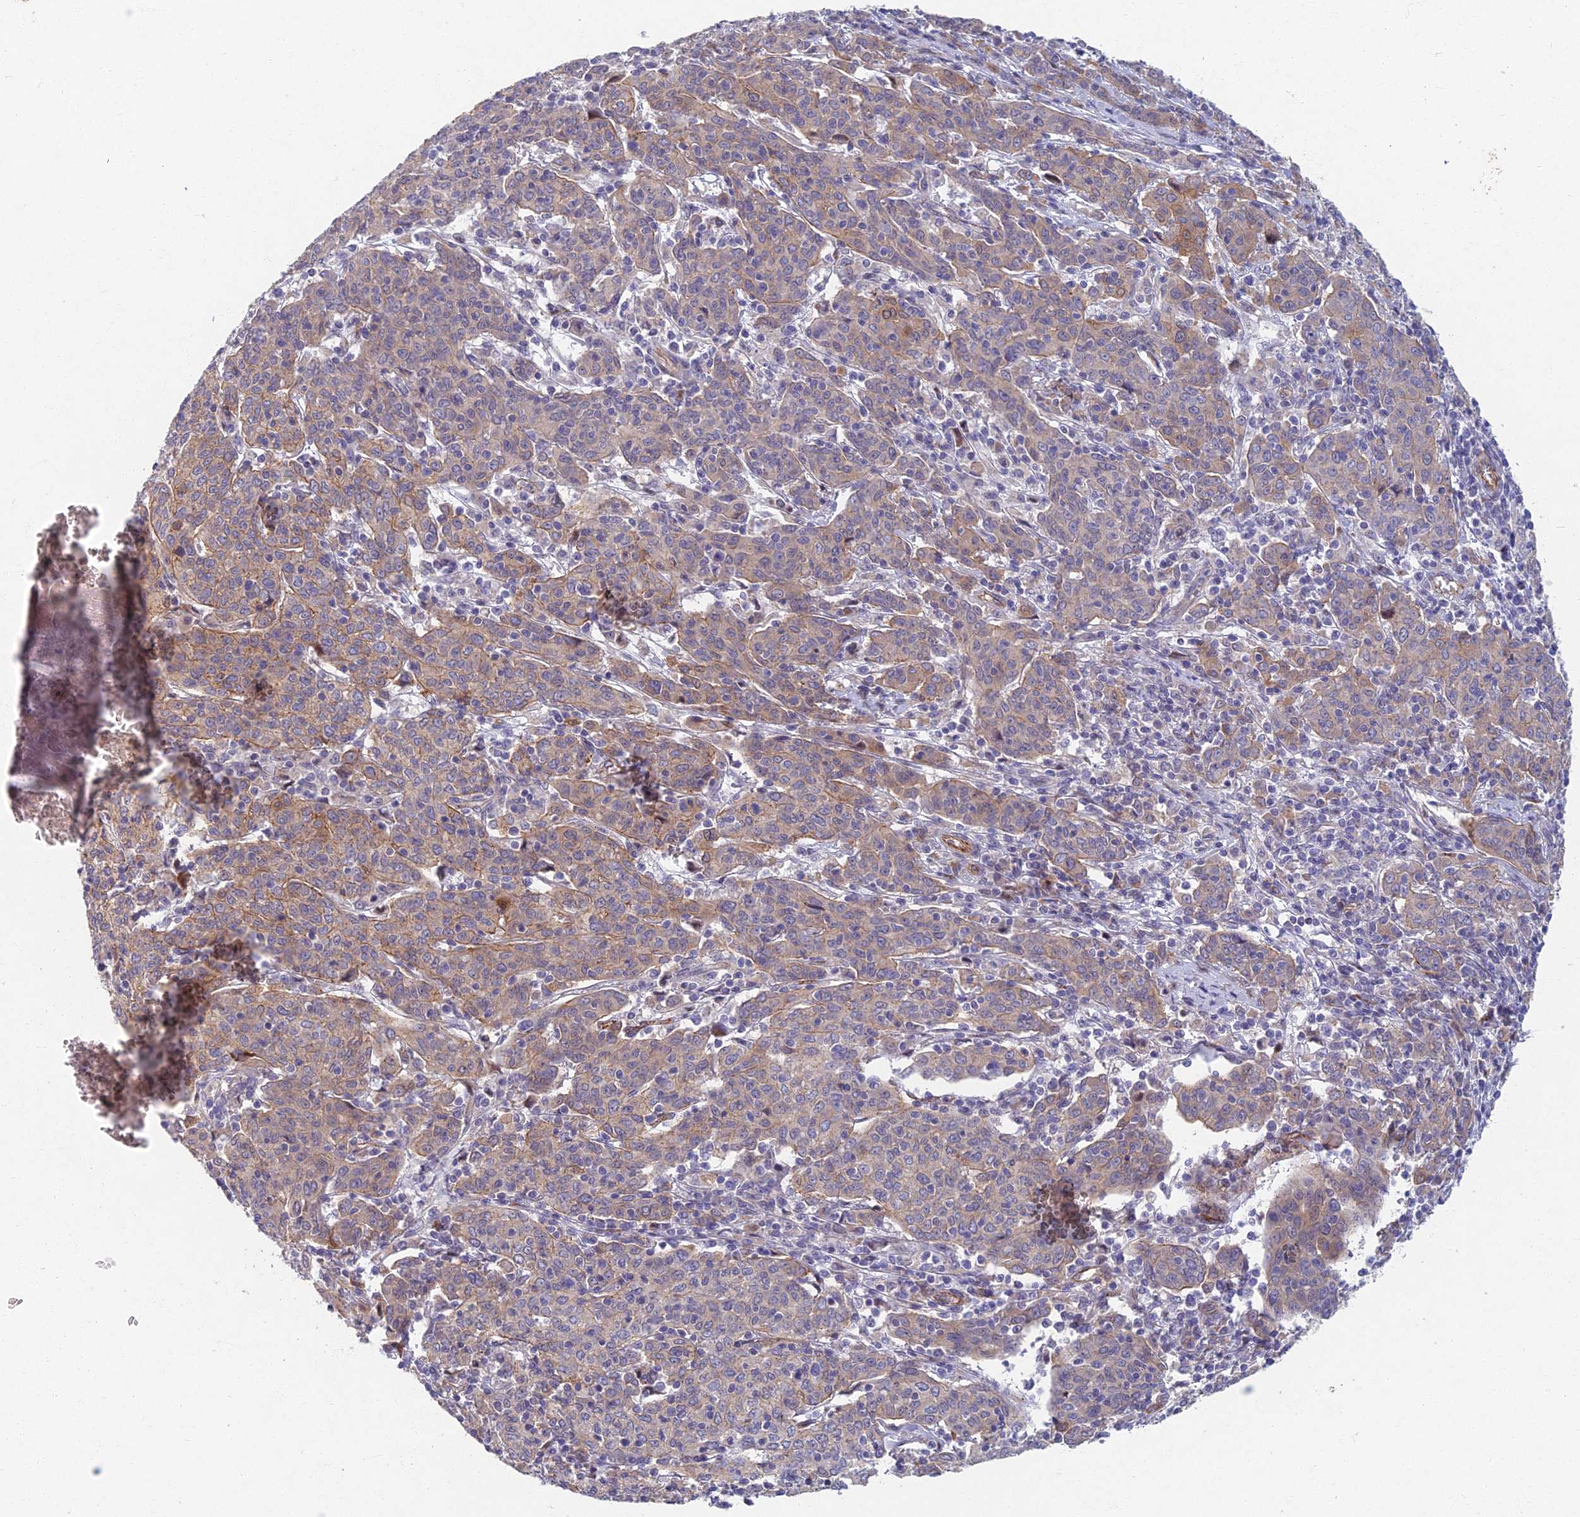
{"staining": {"intensity": "weak", "quantity": "<25%", "location": "cytoplasmic/membranous"}, "tissue": "cervical cancer", "cell_type": "Tumor cells", "image_type": "cancer", "snomed": [{"axis": "morphology", "description": "Squamous cell carcinoma, NOS"}, {"axis": "topography", "description": "Cervix"}], "caption": "Cervical cancer (squamous cell carcinoma) stained for a protein using immunohistochemistry displays no positivity tumor cells.", "gene": "RHBDL2", "patient": {"sex": "female", "age": 67}}